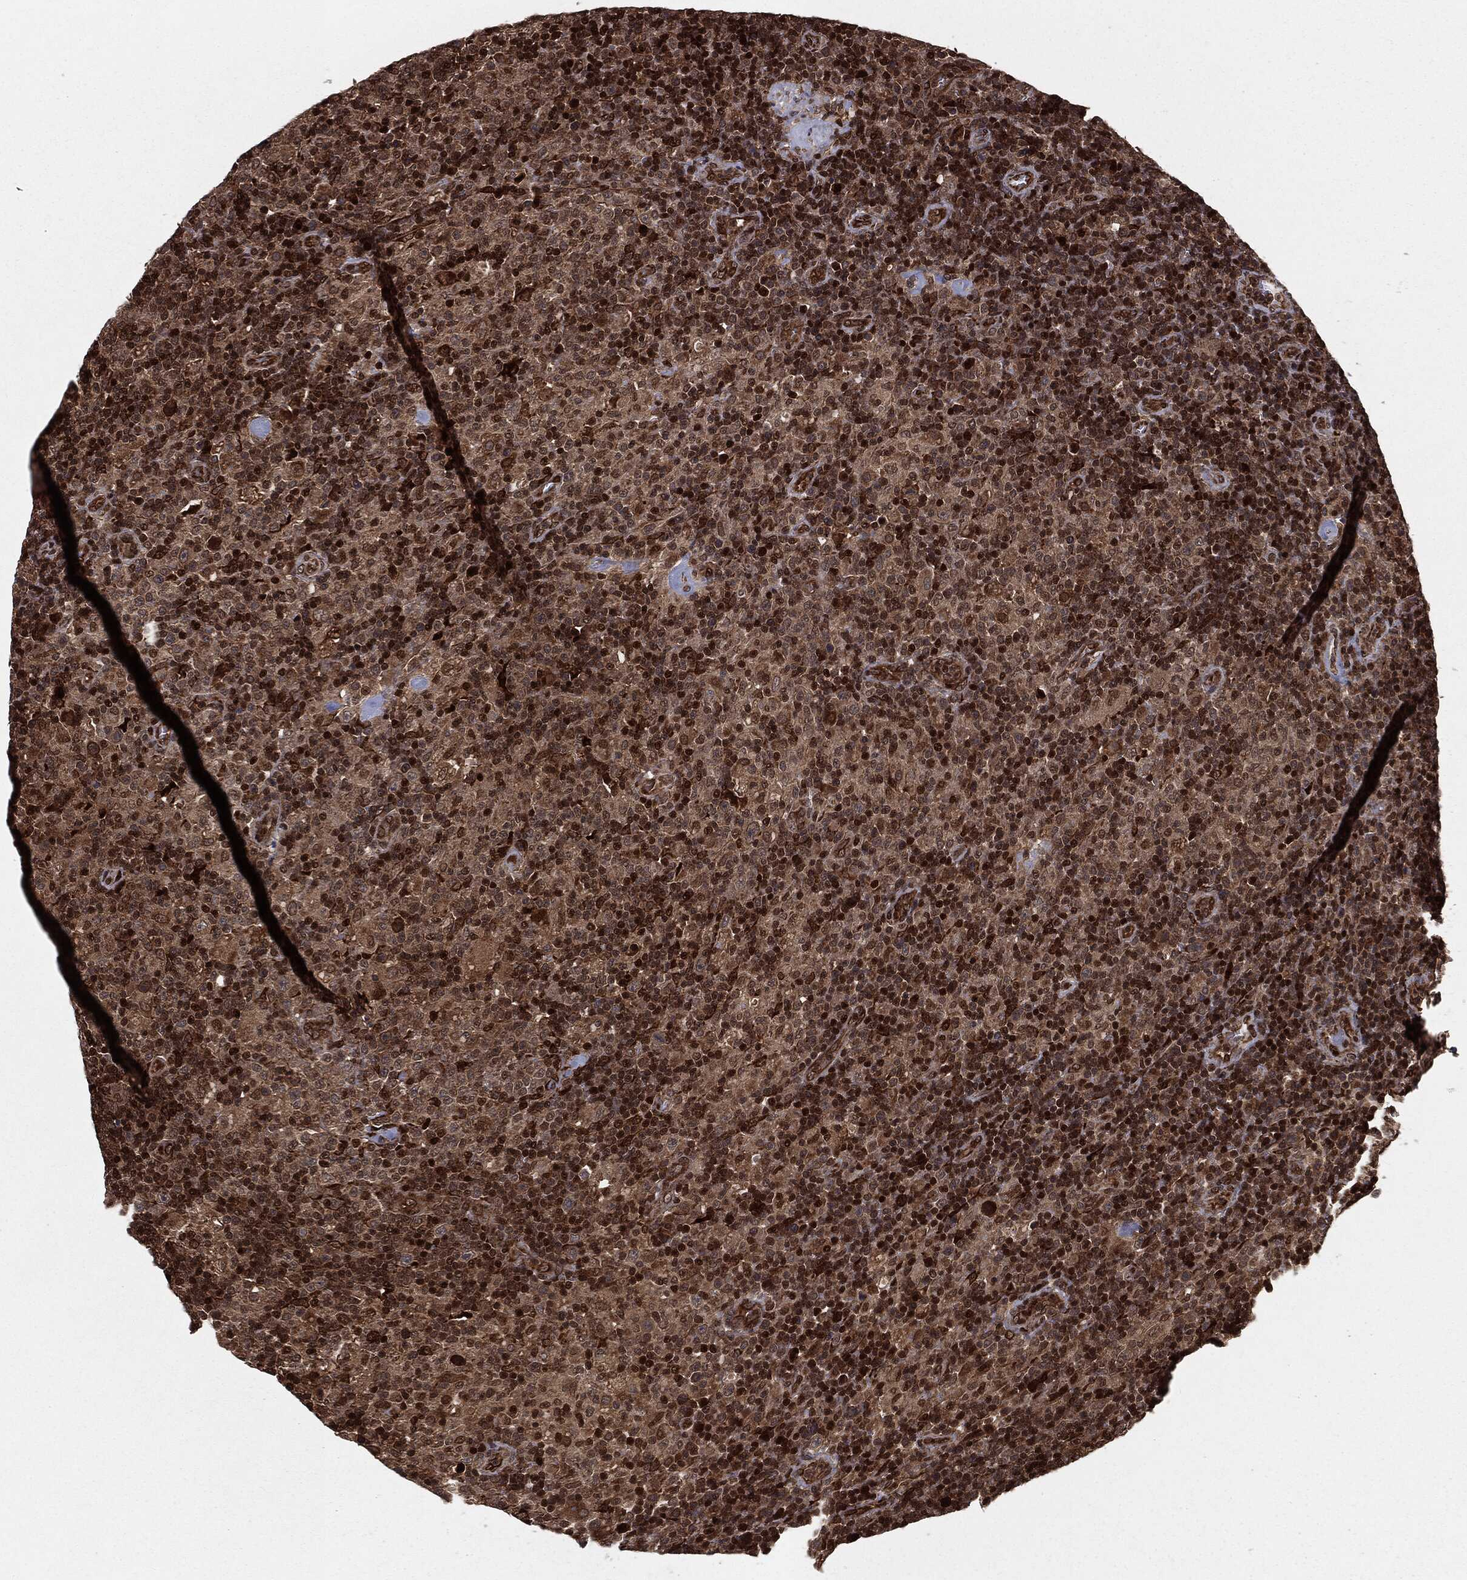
{"staining": {"intensity": "moderate", "quantity": ">75%", "location": "cytoplasmic/membranous"}, "tissue": "lymphoma", "cell_type": "Tumor cells", "image_type": "cancer", "snomed": [{"axis": "morphology", "description": "Hodgkin's disease, NOS"}, {"axis": "topography", "description": "Lymph node"}], "caption": "Immunohistochemical staining of Hodgkin's disease displays medium levels of moderate cytoplasmic/membranous staining in about >75% of tumor cells.", "gene": "RANBP9", "patient": {"sex": "male", "age": 70}}